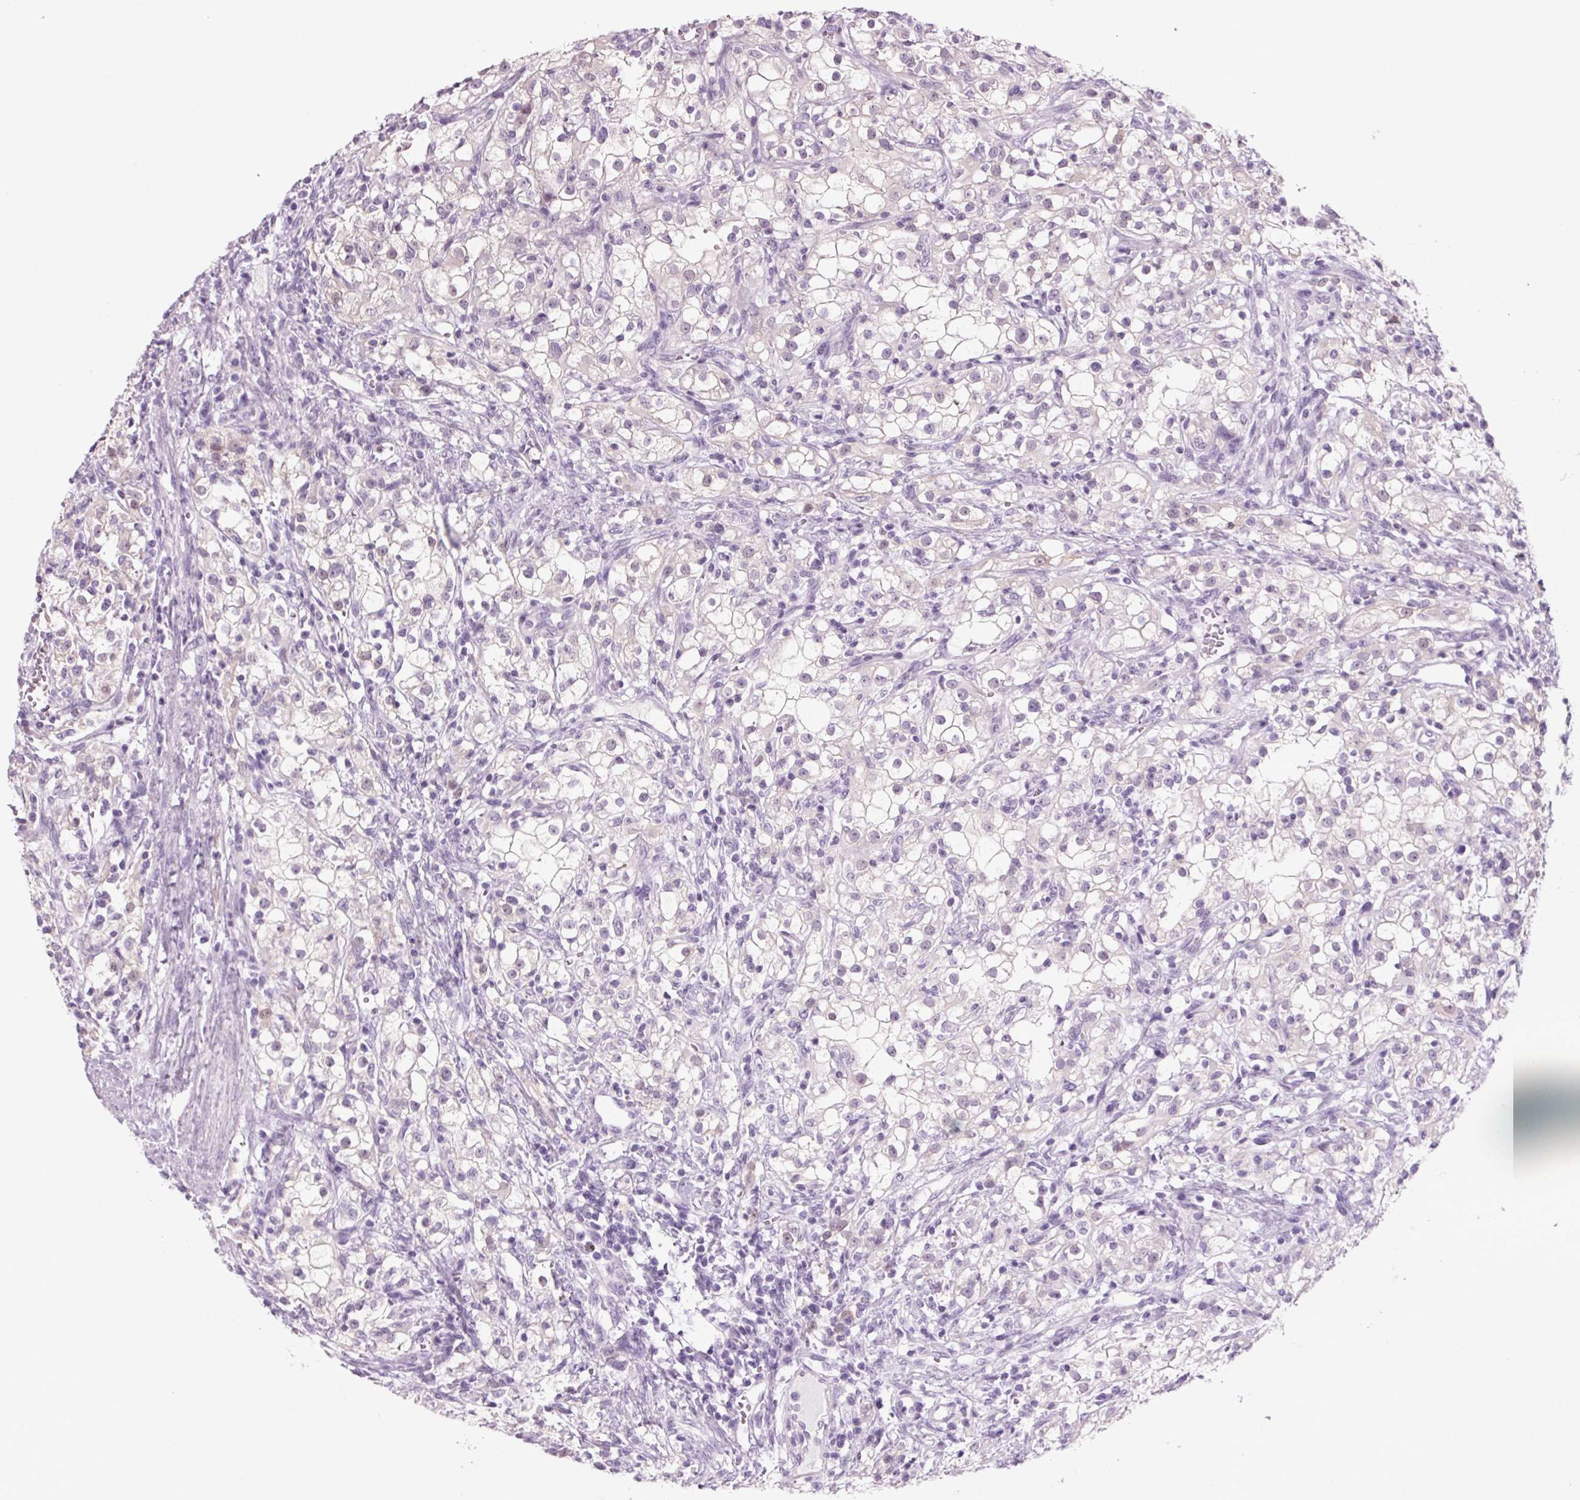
{"staining": {"intensity": "negative", "quantity": "none", "location": "none"}, "tissue": "renal cancer", "cell_type": "Tumor cells", "image_type": "cancer", "snomed": [{"axis": "morphology", "description": "Adenocarcinoma, NOS"}, {"axis": "topography", "description": "Kidney"}], "caption": "An immunohistochemistry photomicrograph of renal cancer is shown. There is no staining in tumor cells of renal cancer.", "gene": "PPP1R1A", "patient": {"sex": "female", "age": 74}}